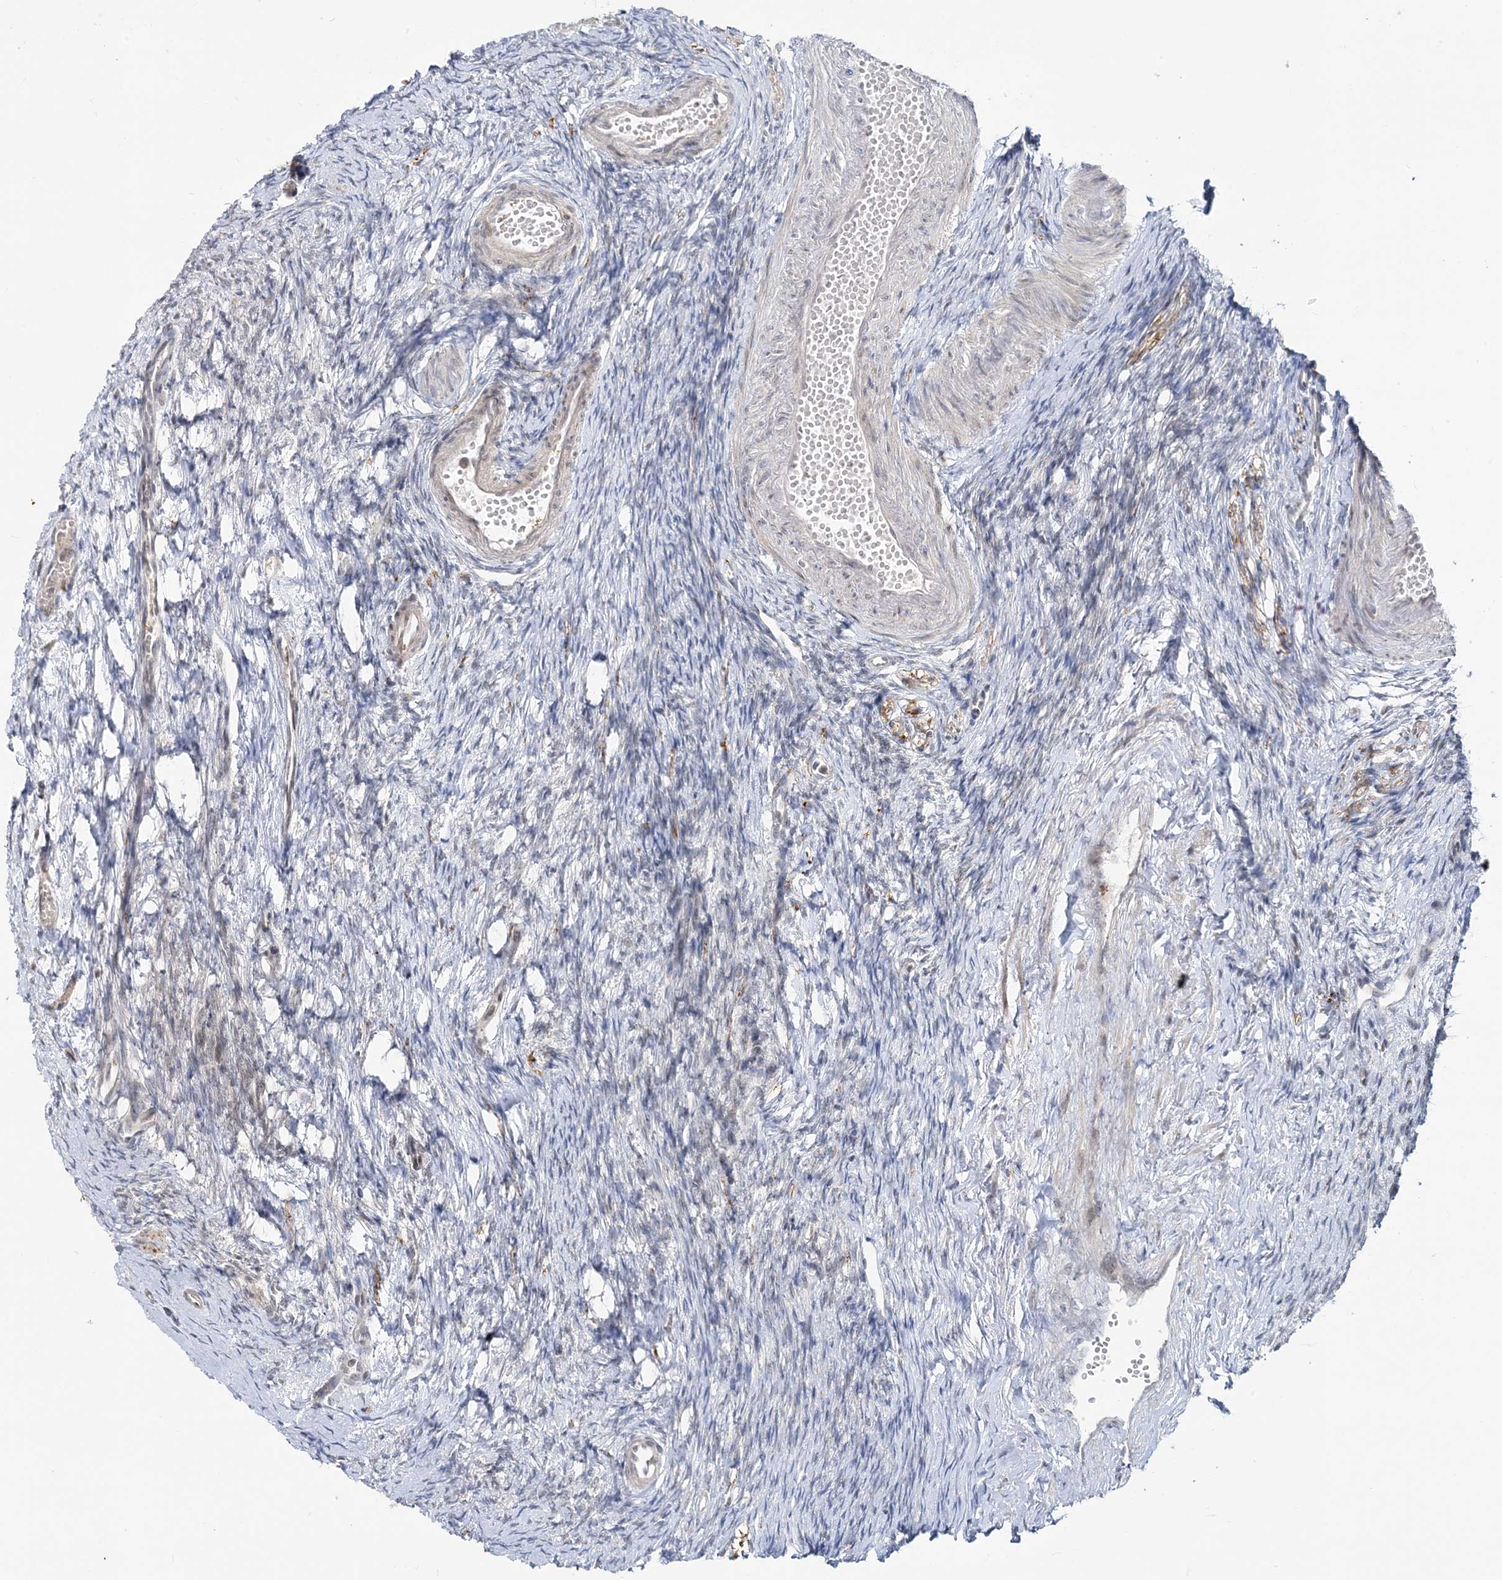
{"staining": {"intensity": "negative", "quantity": "none", "location": "none"}, "tissue": "ovary", "cell_type": "Ovarian stroma cells", "image_type": "normal", "snomed": [{"axis": "morphology", "description": "Normal tissue, NOS"}, {"axis": "morphology", "description": "Cyst, NOS"}, {"axis": "topography", "description": "Ovary"}], "caption": "This is an immunohistochemistry image of benign ovary. There is no staining in ovarian stroma cells.", "gene": "LEXM", "patient": {"sex": "female", "age": 33}}